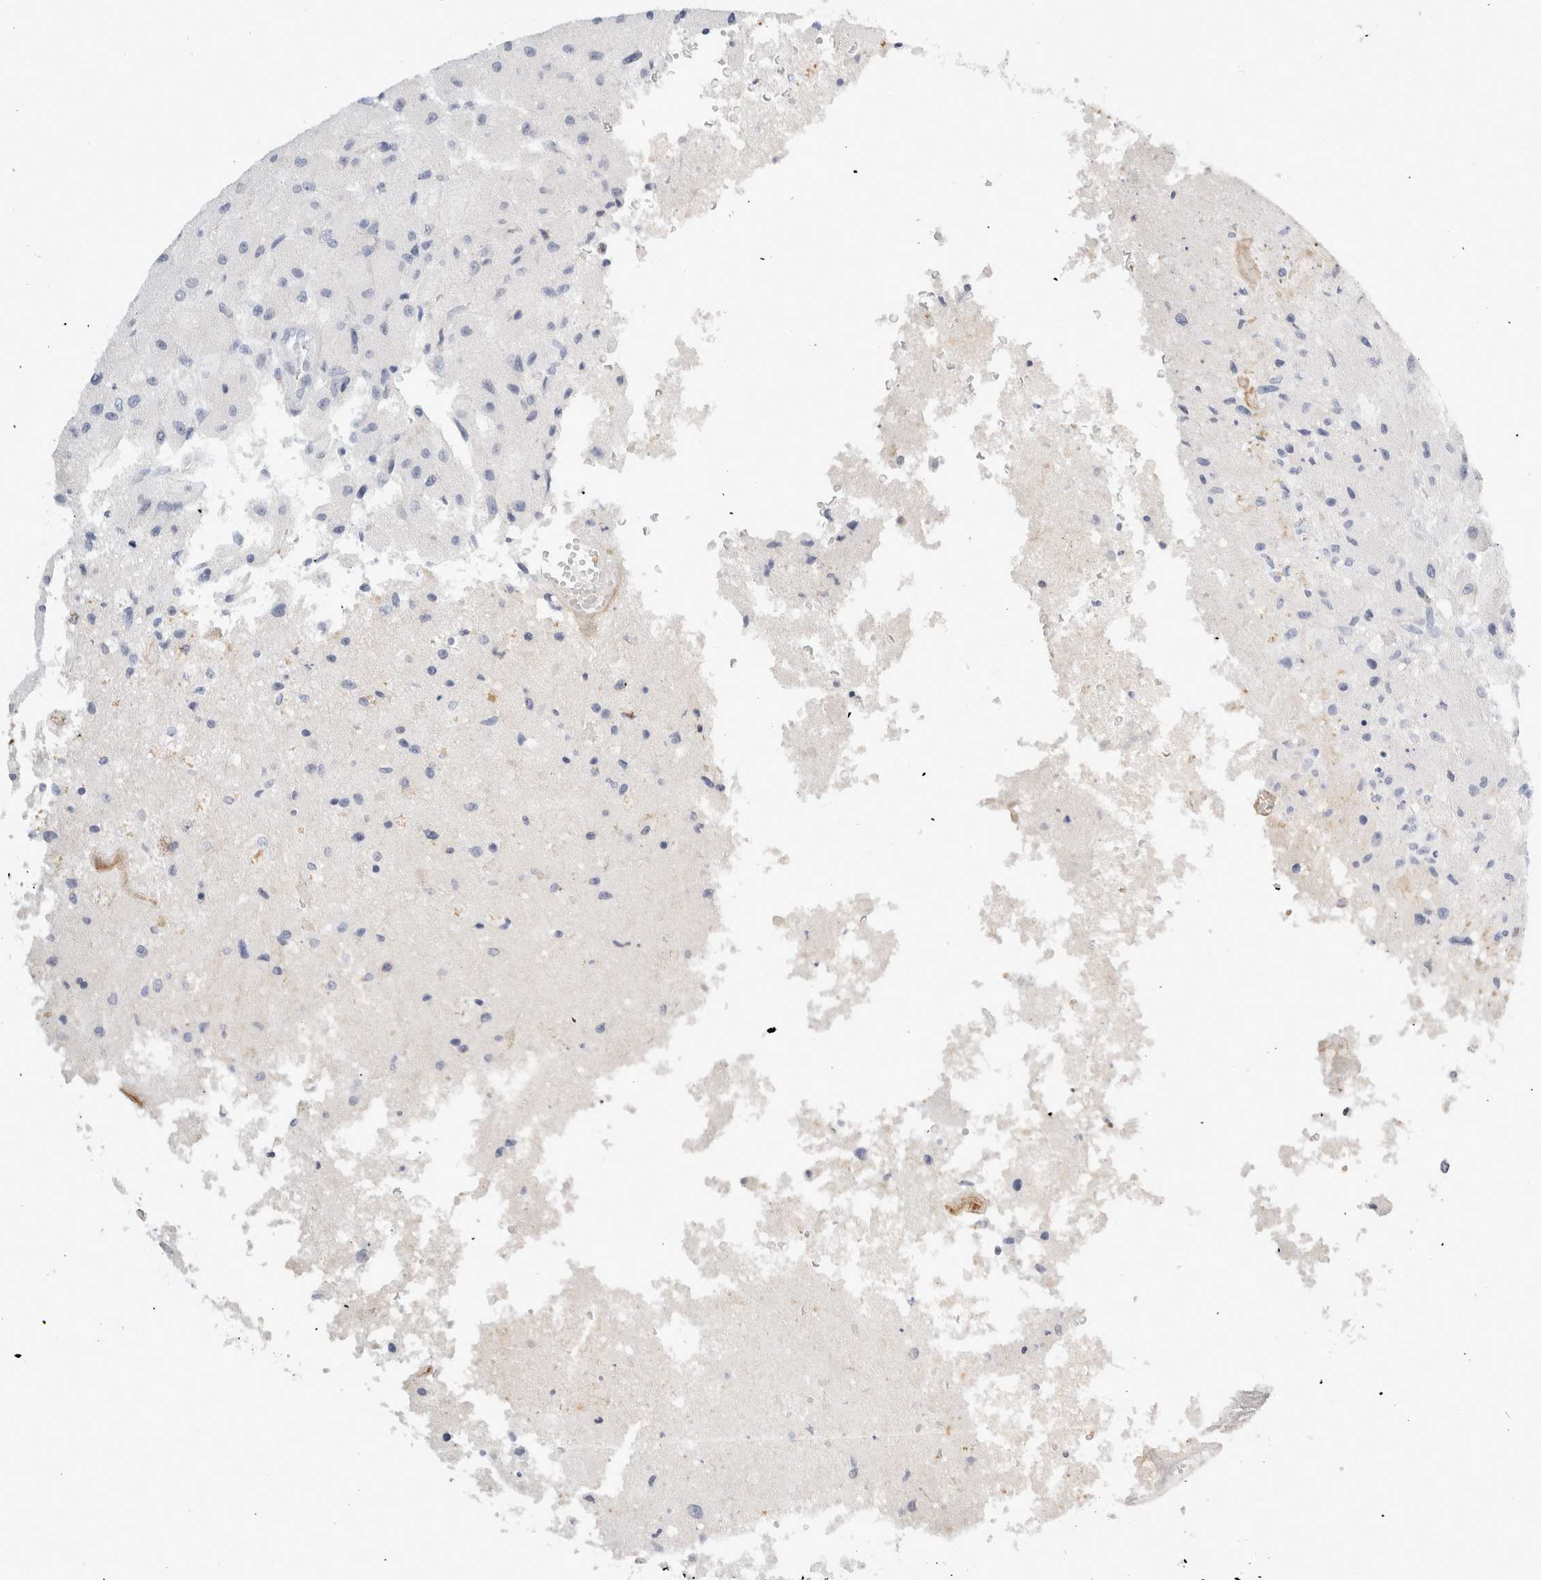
{"staining": {"intensity": "negative", "quantity": "none", "location": "none"}, "tissue": "glioma", "cell_type": "Tumor cells", "image_type": "cancer", "snomed": [{"axis": "morphology", "description": "Normal tissue, NOS"}, {"axis": "morphology", "description": "Glioma, malignant, High grade"}, {"axis": "topography", "description": "Cerebral cortex"}], "caption": "The micrograph exhibits no significant staining in tumor cells of glioma.", "gene": "FGL2", "patient": {"sex": "male", "age": 77}}